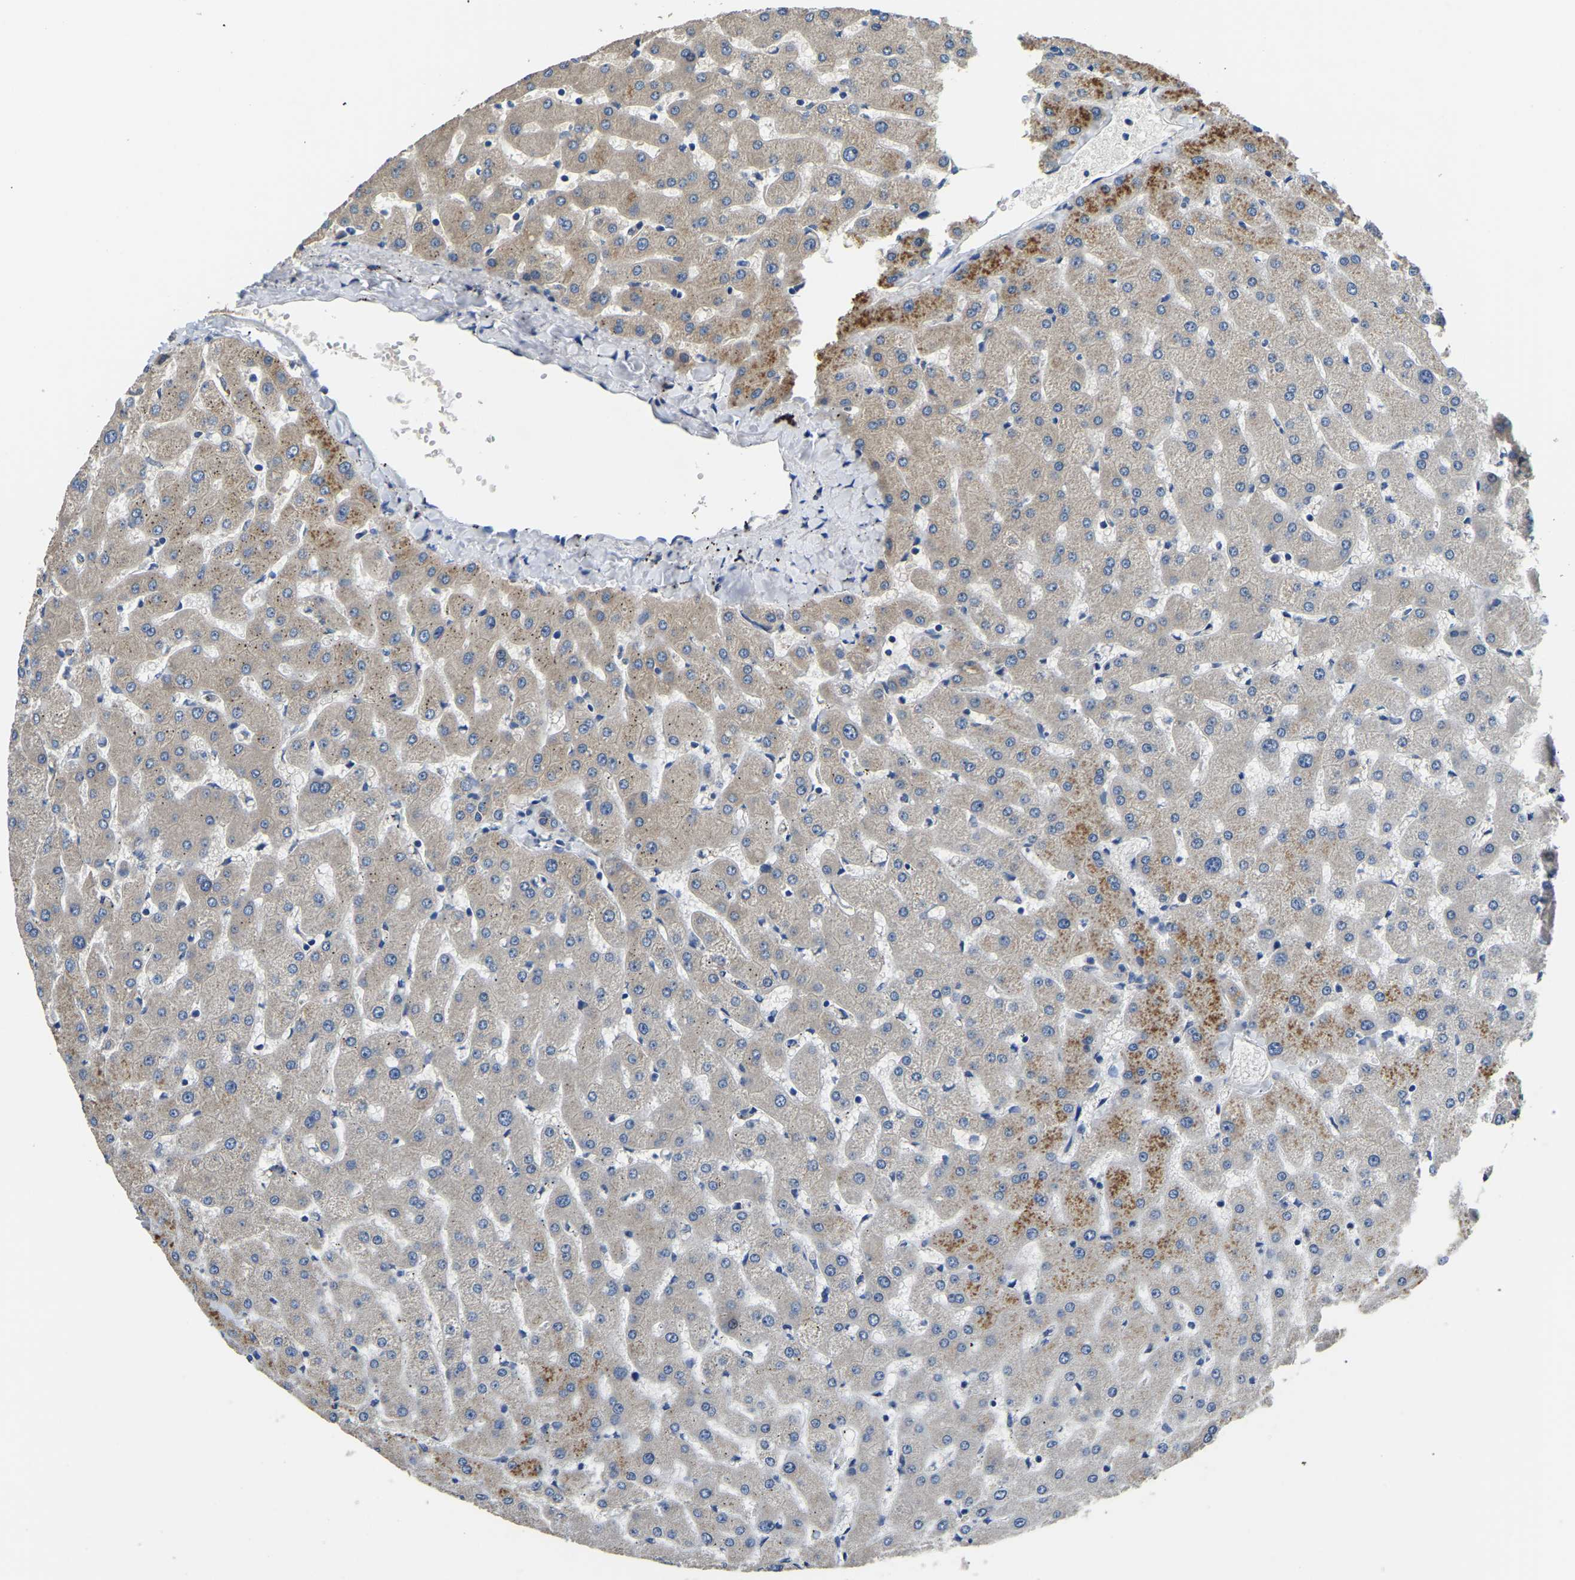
{"staining": {"intensity": "weak", "quantity": ">75%", "location": "cytoplasmic/membranous"}, "tissue": "liver", "cell_type": "Cholangiocytes", "image_type": "normal", "snomed": [{"axis": "morphology", "description": "Normal tissue, NOS"}, {"axis": "topography", "description": "Liver"}], "caption": "The micrograph shows immunohistochemical staining of normal liver. There is weak cytoplasmic/membranous staining is appreciated in about >75% of cholangiocytes. The staining was performed using DAB (3,3'-diaminobenzidine) to visualize the protein expression in brown, while the nuclei were stained in blue with hematoxylin (Magnification: 20x).", "gene": "CSDE1", "patient": {"sex": "female", "age": 63}}